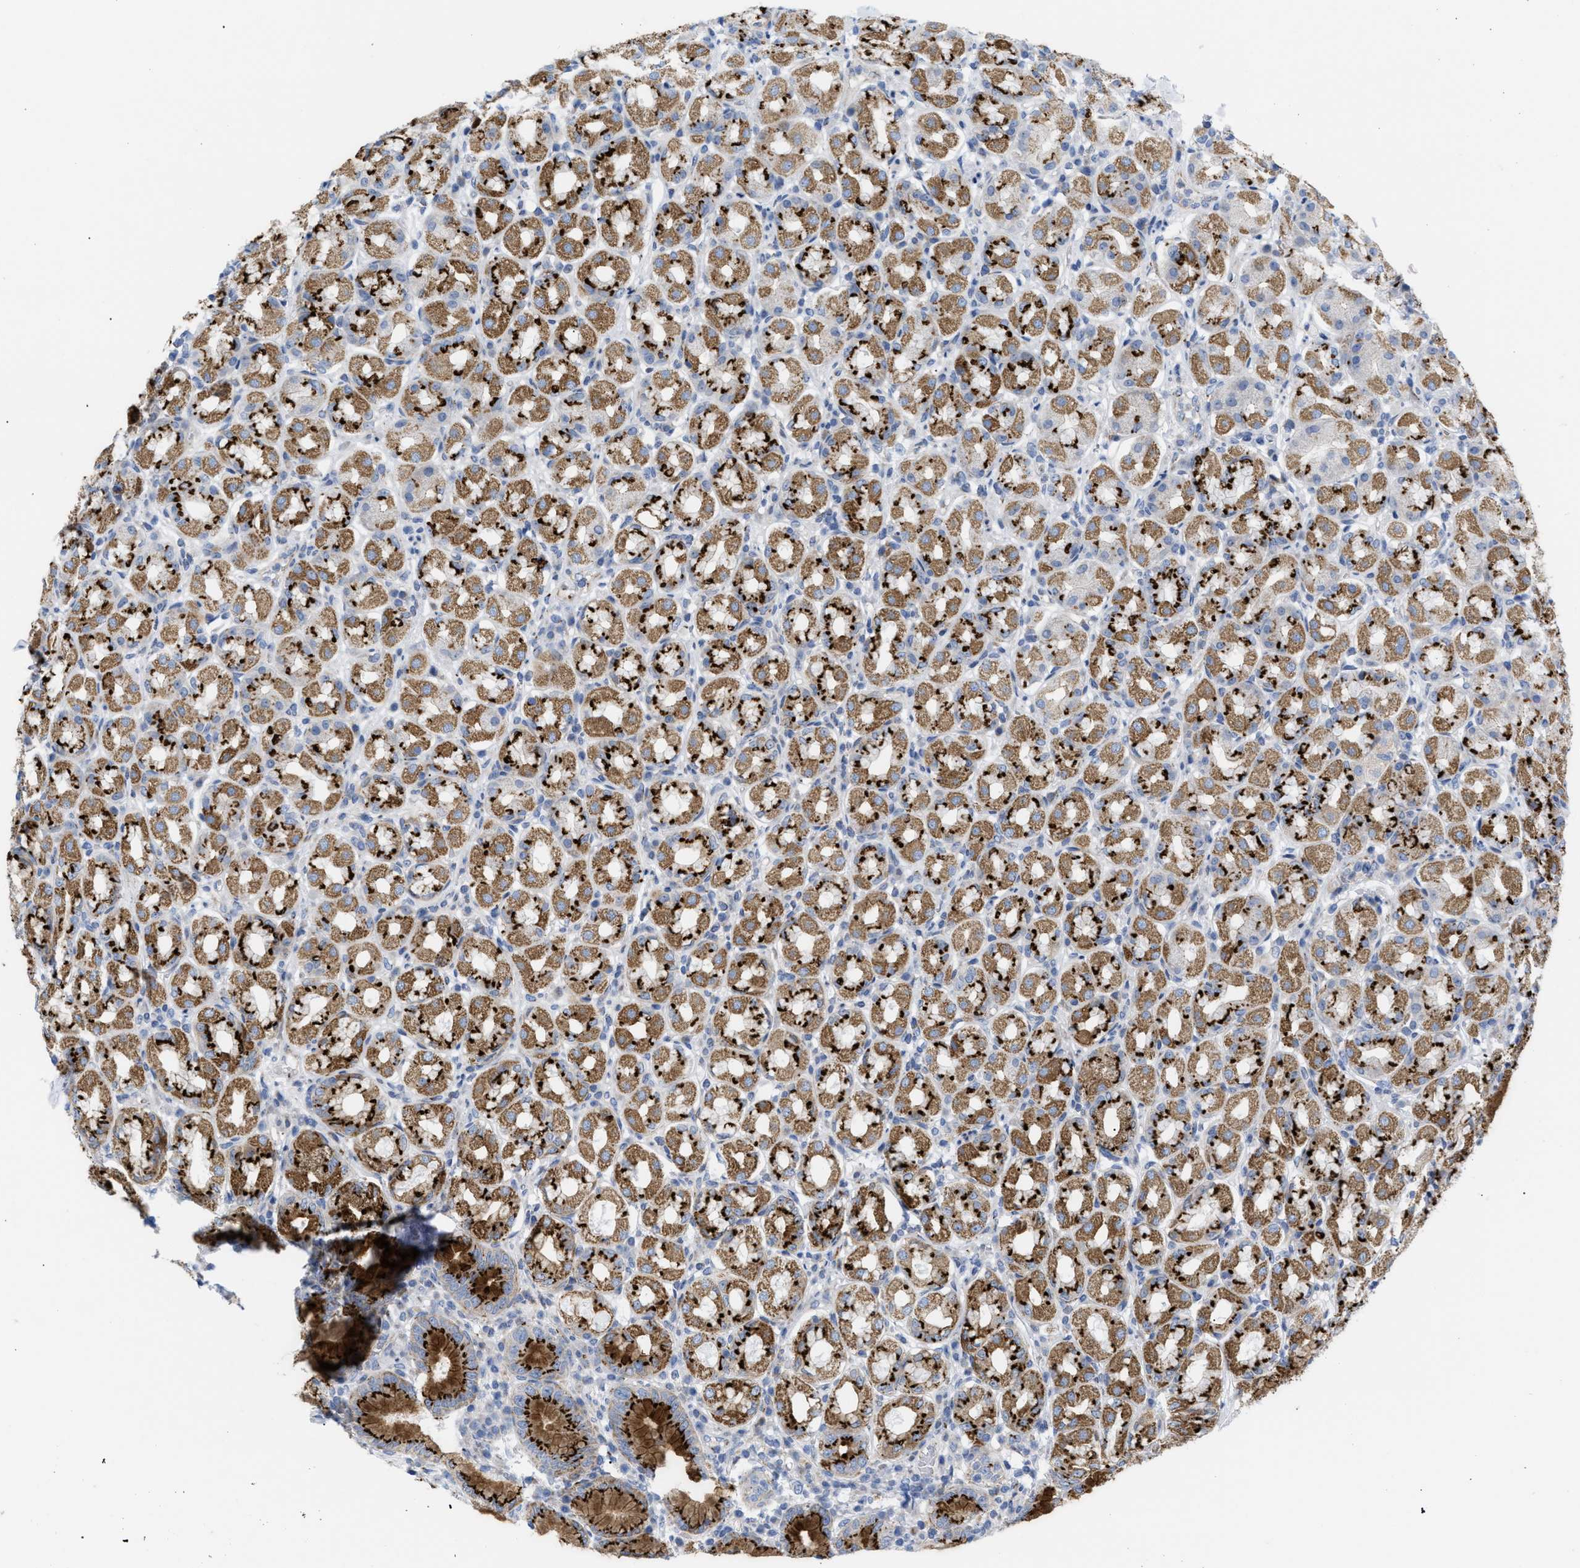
{"staining": {"intensity": "strong", "quantity": ">75%", "location": "cytoplasmic/membranous"}, "tissue": "stomach", "cell_type": "Glandular cells", "image_type": "normal", "snomed": [{"axis": "morphology", "description": "Normal tissue, NOS"}, {"axis": "topography", "description": "Stomach"}, {"axis": "topography", "description": "Stomach, lower"}], "caption": "High-magnification brightfield microscopy of unremarkable stomach stained with DAB (3,3'-diaminobenzidine) (brown) and counterstained with hematoxylin (blue). glandular cells exhibit strong cytoplasmic/membranous staining is appreciated in approximately>75% of cells. (Brightfield microscopy of DAB IHC at high magnification).", "gene": "TMEM17", "patient": {"sex": "female", "age": 56}}